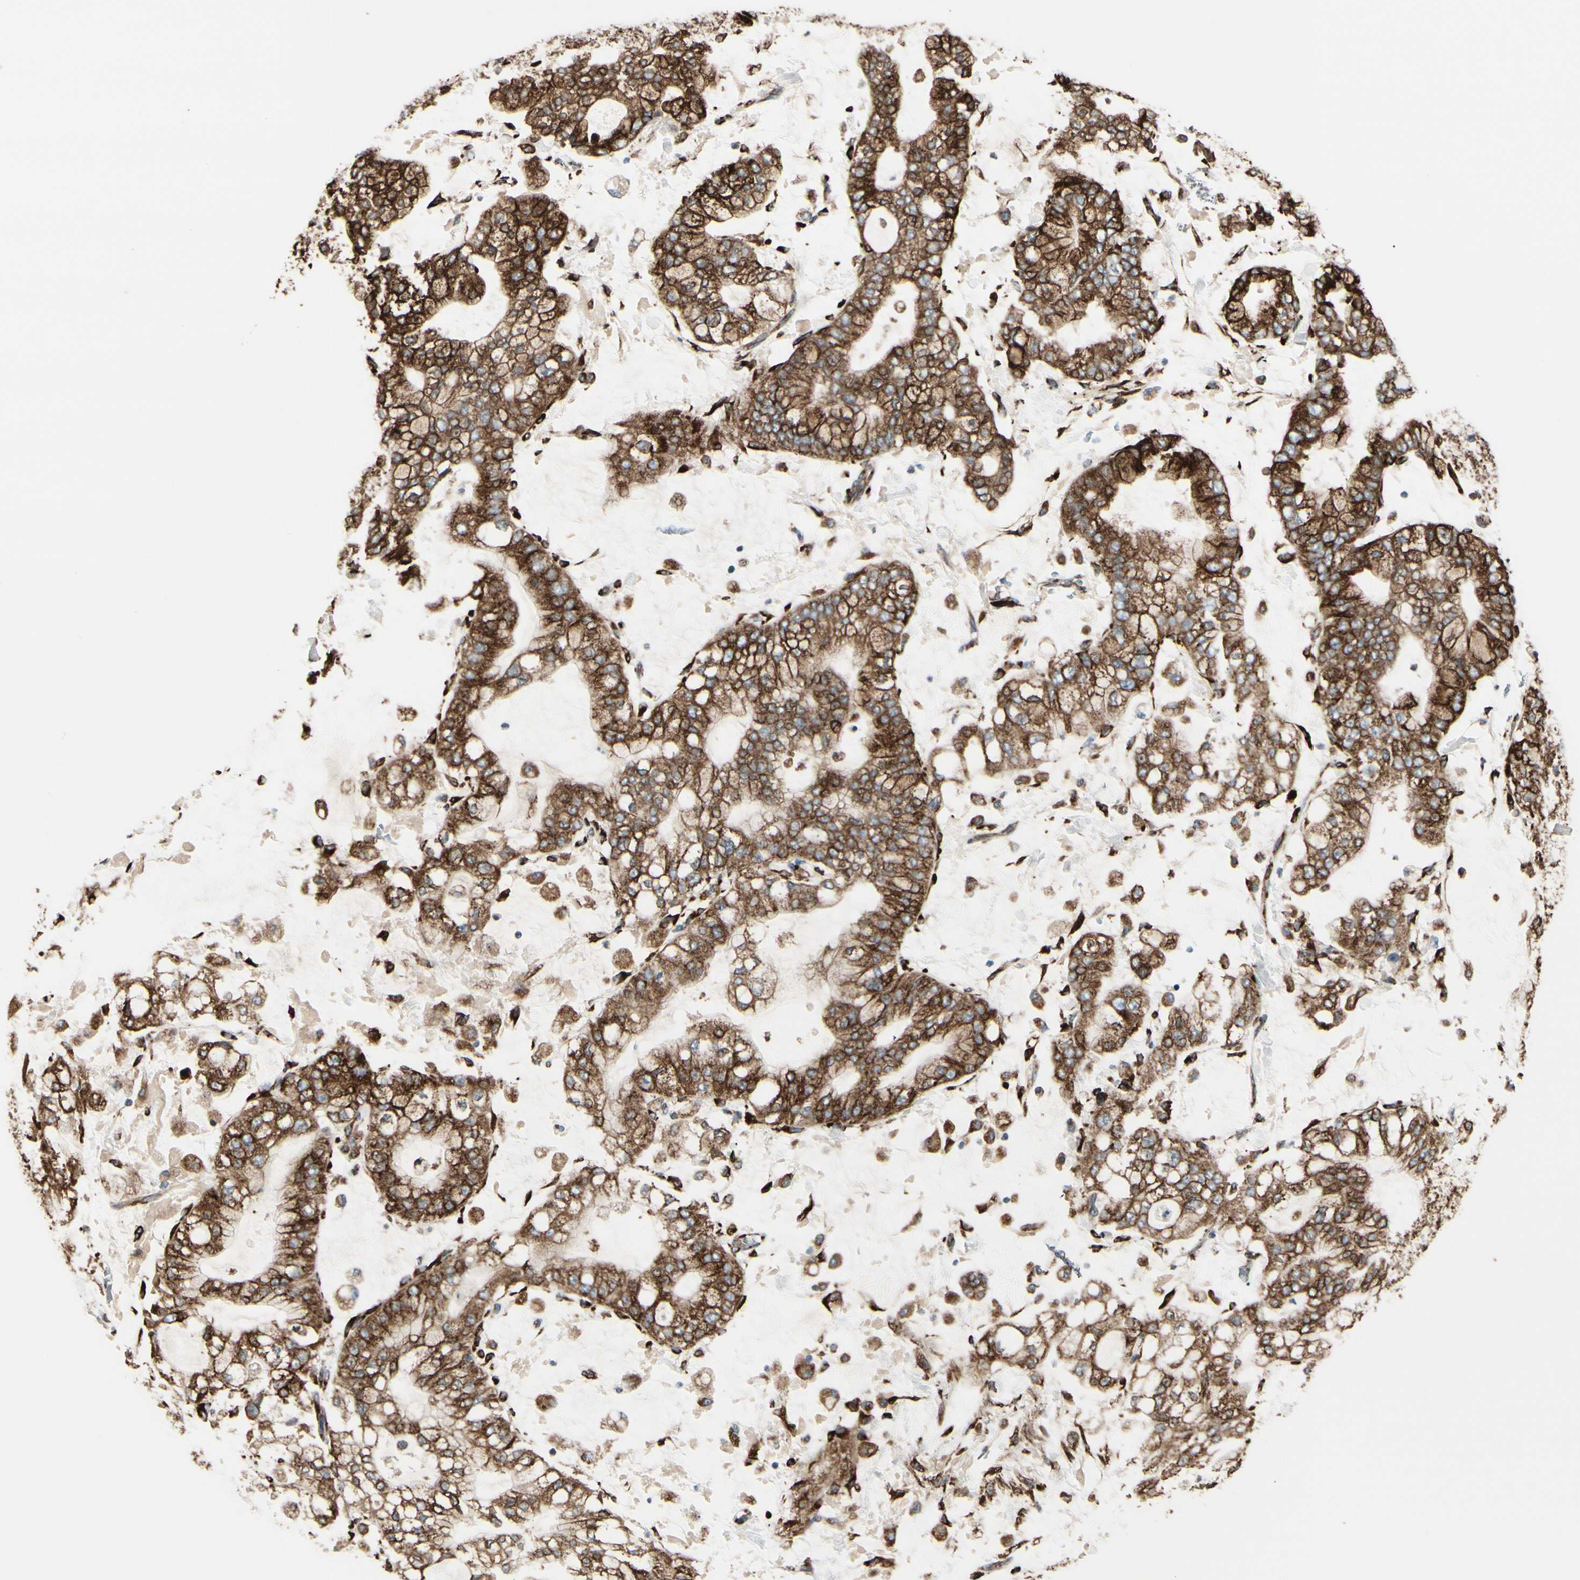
{"staining": {"intensity": "strong", "quantity": ">75%", "location": "cytoplasmic/membranous"}, "tissue": "stomach cancer", "cell_type": "Tumor cells", "image_type": "cancer", "snomed": [{"axis": "morphology", "description": "Normal tissue, NOS"}, {"axis": "morphology", "description": "Adenocarcinoma, NOS"}, {"axis": "topography", "description": "Stomach, upper"}, {"axis": "topography", "description": "Stomach"}], "caption": "This is a histology image of immunohistochemistry staining of stomach adenocarcinoma, which shows strong expression in the cytoplasmic/membranous of tumor cells.", "gene": "RRBP1", "patient": {"sex": "male", "age": 76}}